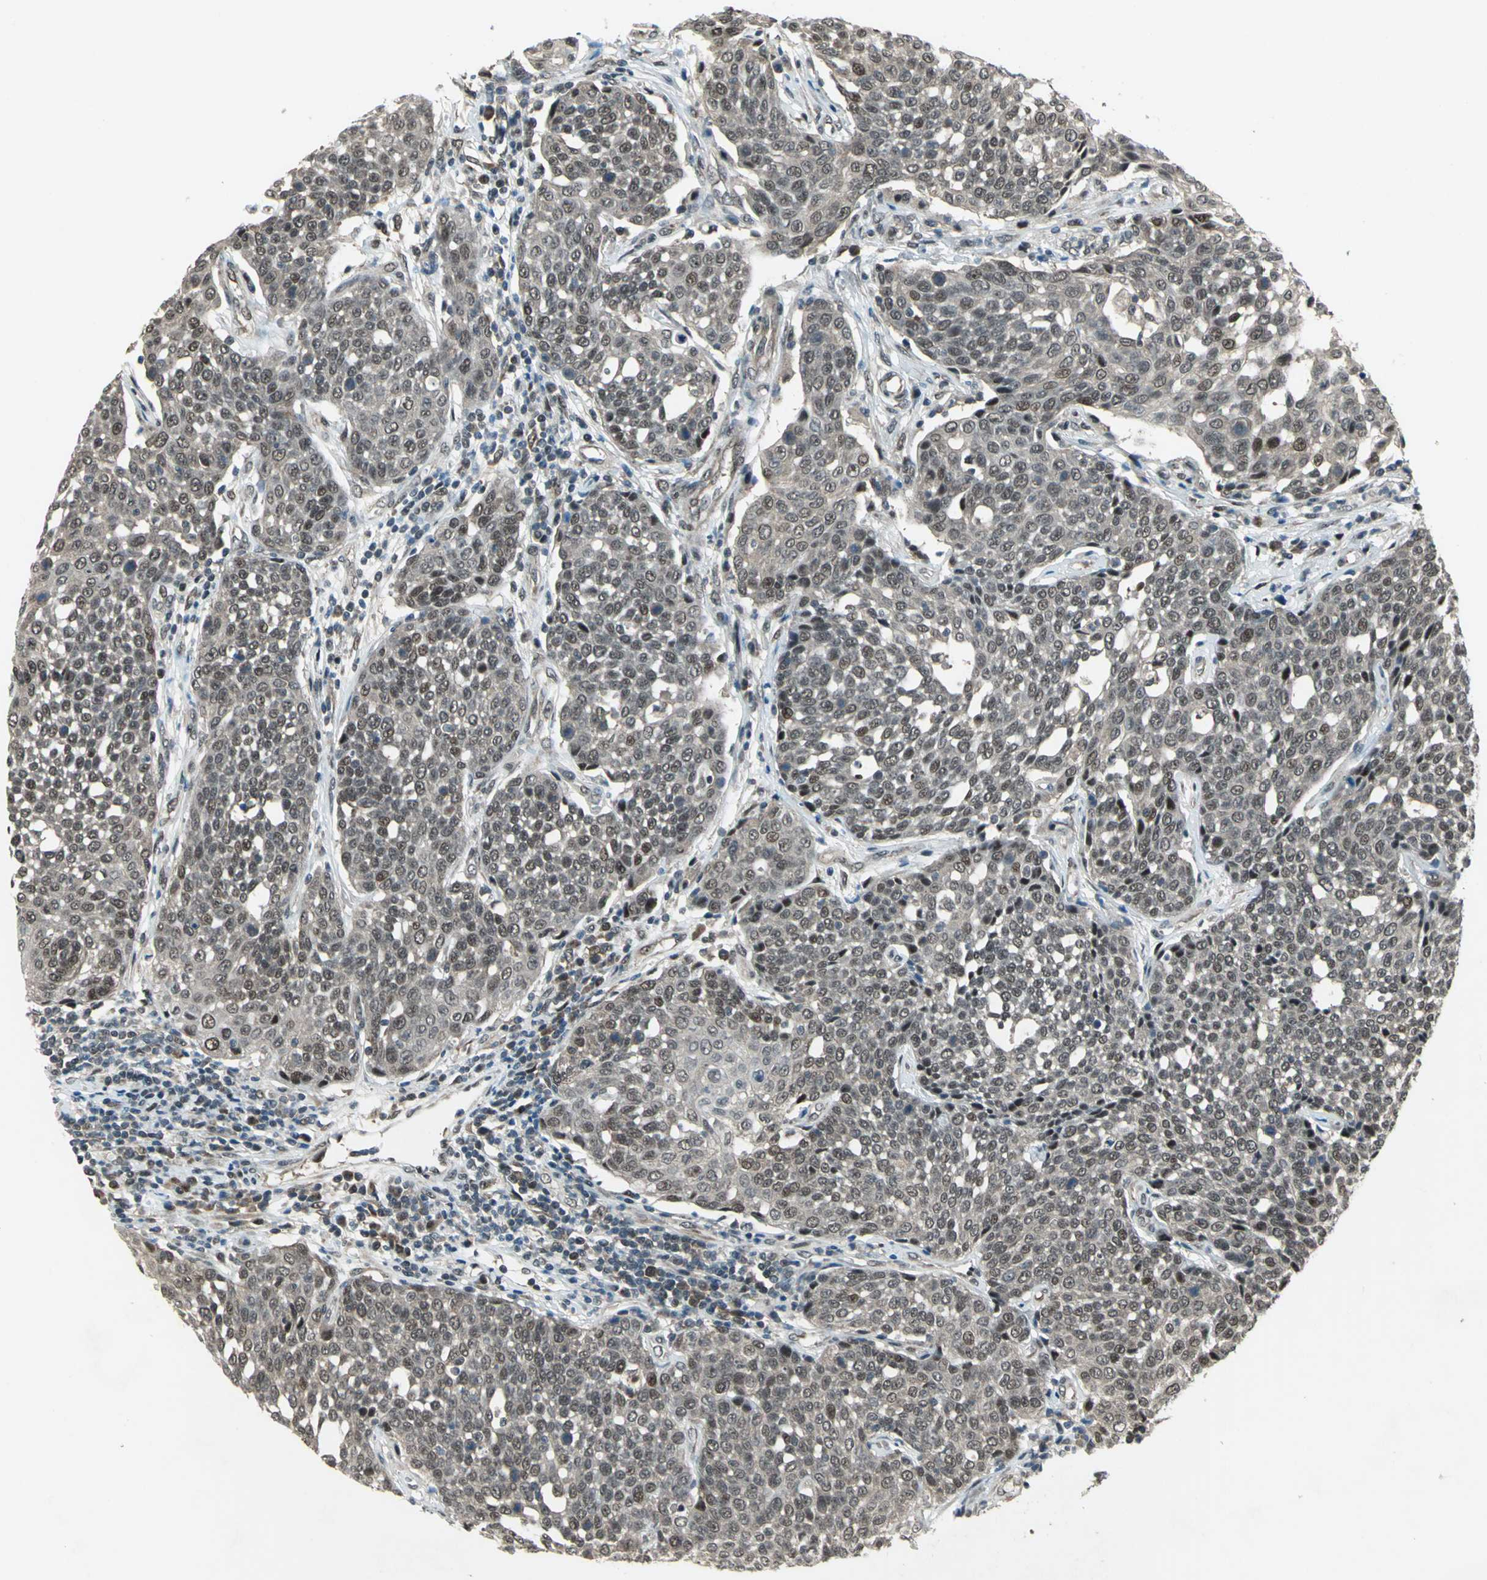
{"staining": {"intensity": "moderate", "quantity": ">75%", "location": "cytoplasmic/membranous,nuclear"}, "tissue": "cervical cancer", "cell_type": "Tumor cells", "image_type": "cancer", "snomed": [{"axis": "morphology", "description": "Squamous cell carcinoma, NOS"}, {"axis": "topography", "description": "Cervix"}], "caption": "Immunohistochemistry (IHC) image of cervical cancer stained for a protein (brown), which reveals medium levels of moderate cytoplasmic/membranous and nuclear positivity in about >75% of tumor cells.", "gene": "COPS5", "patient": {"sex": "female", "age": 34}}